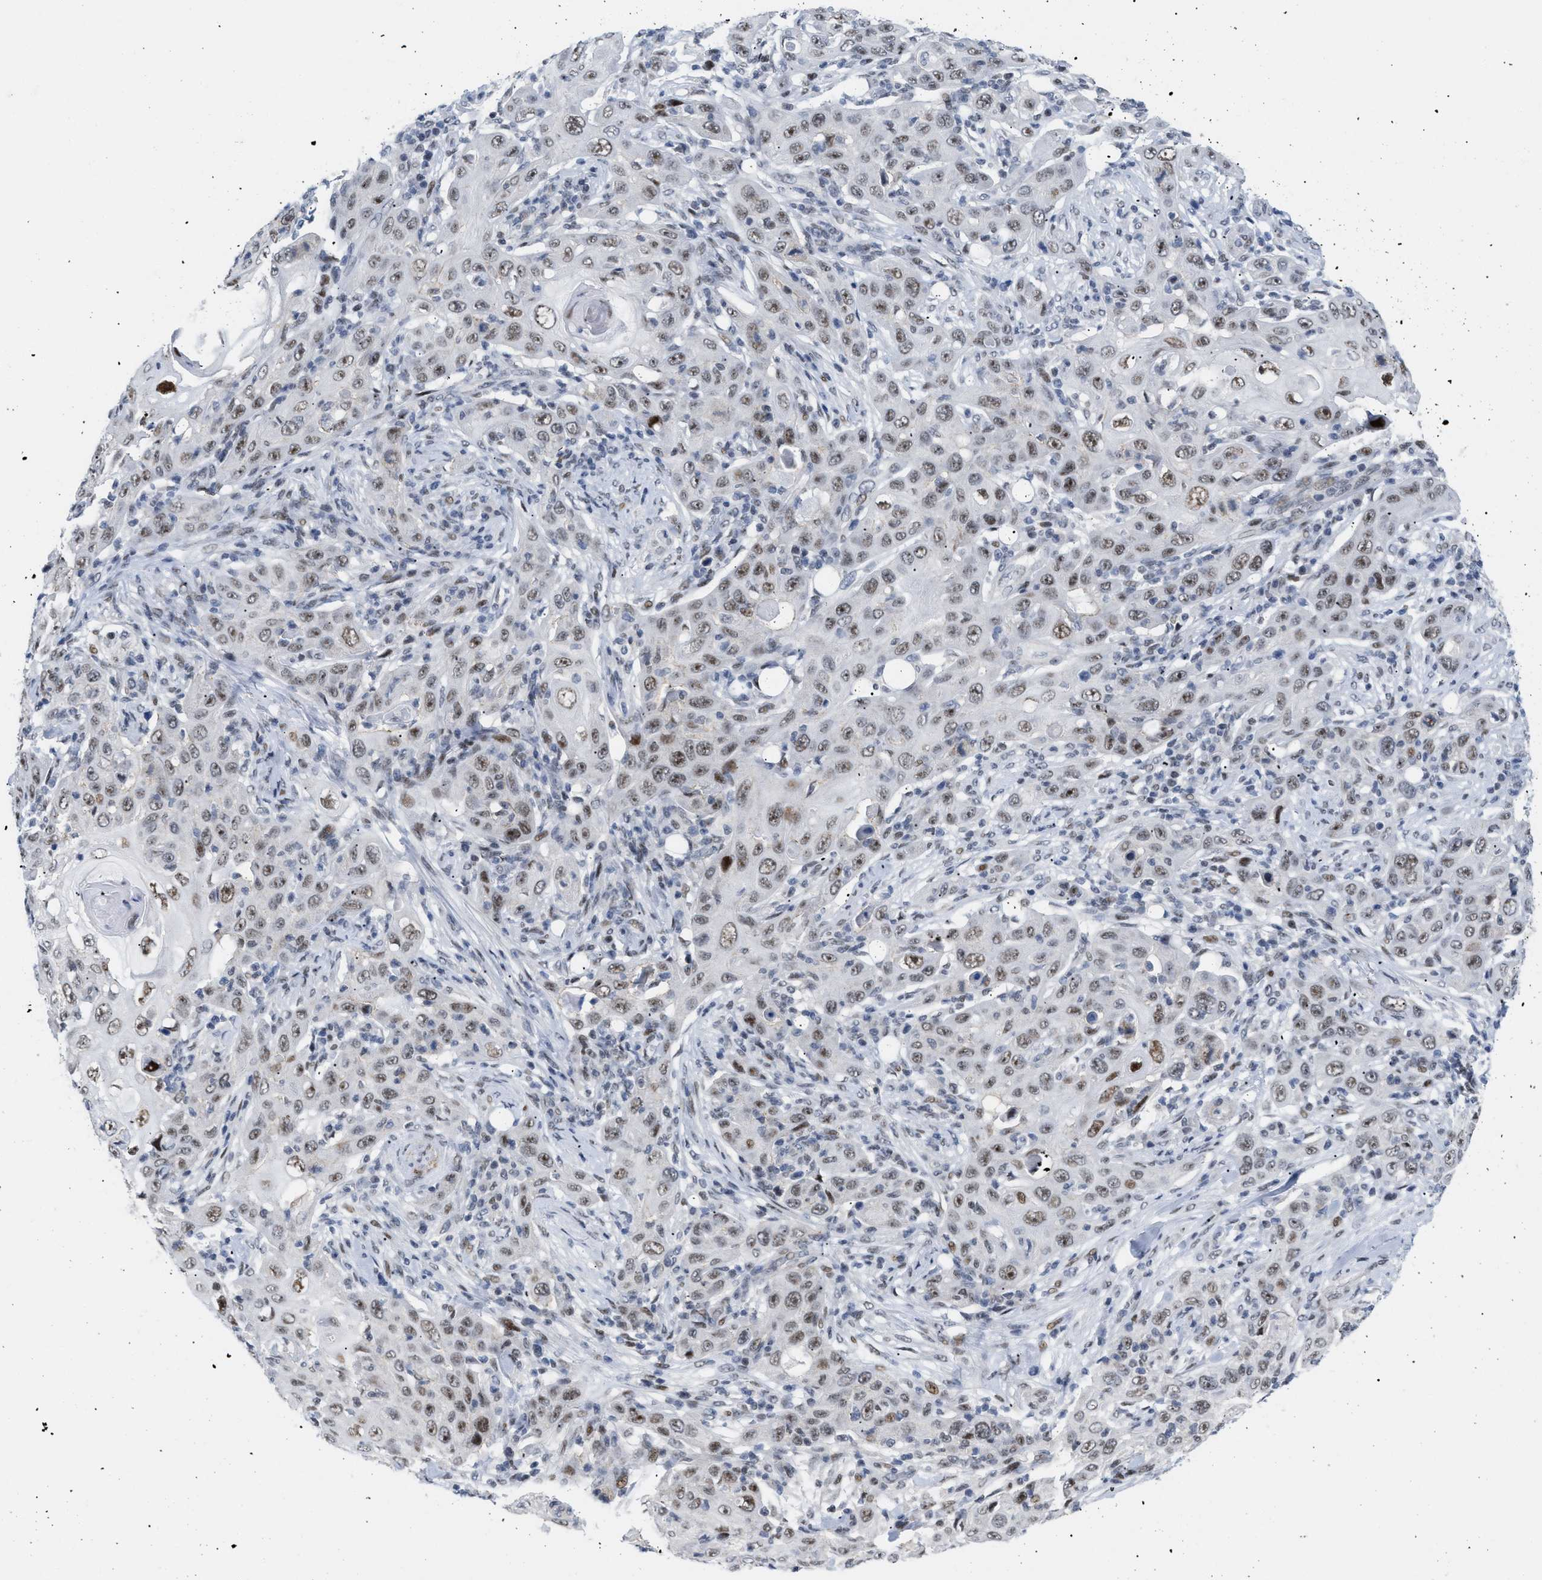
{"staining": {"intensity": "moderate", "quantity": ">75%", "location": "nuclear"}, "tissue": "skin cancer", "cell_type": "Tumor cells", "image_type": "cancer", "snomed": [{"axis": "morphology", "description": "Squamous cell carcinoma, NOS"}, {"axis": "topography", "description": "Skin"}], "caption": "Skin cancer stained for a protein shows moderate nuclear positivity in tumor cells.", "gene": "MED1", "patient": {"sex": "female", "age": 88}}